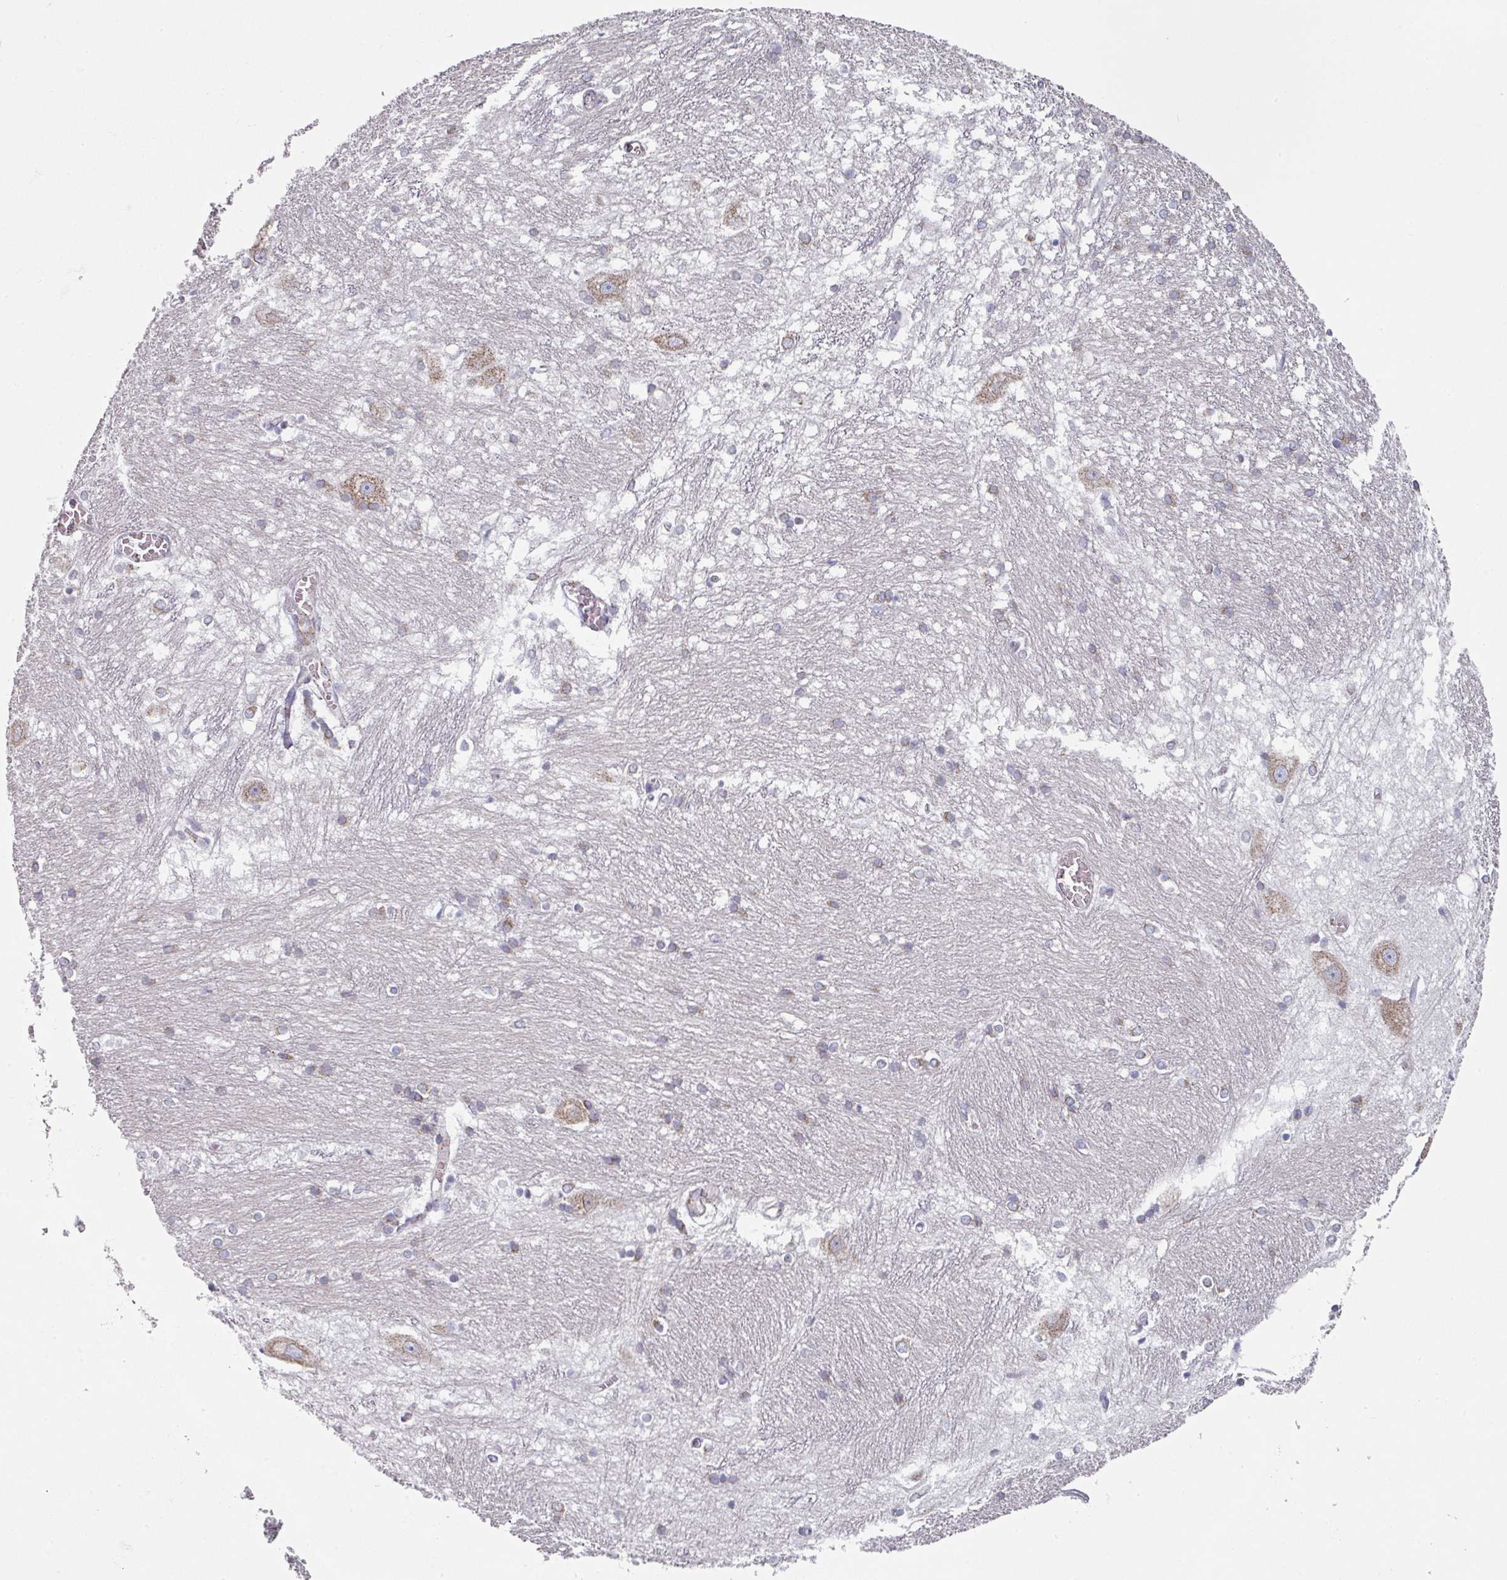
{"staining": {"intensity": "negative", "quantity": "none", "location": "none"}, "tissue": "caudate", "cell_type": "Glial cells", "image_type": "normal", "snomed": [{"axis": "morphology", "description": "Normal tissue, NOS"}, {"axis": "topography", "description": "Lateral ventricle wall"}], "caption": "Glial cells show no significant expression in normal caudate.", "gene": "CCDC85B", "patient": {"sex": "male", "age": 37}}